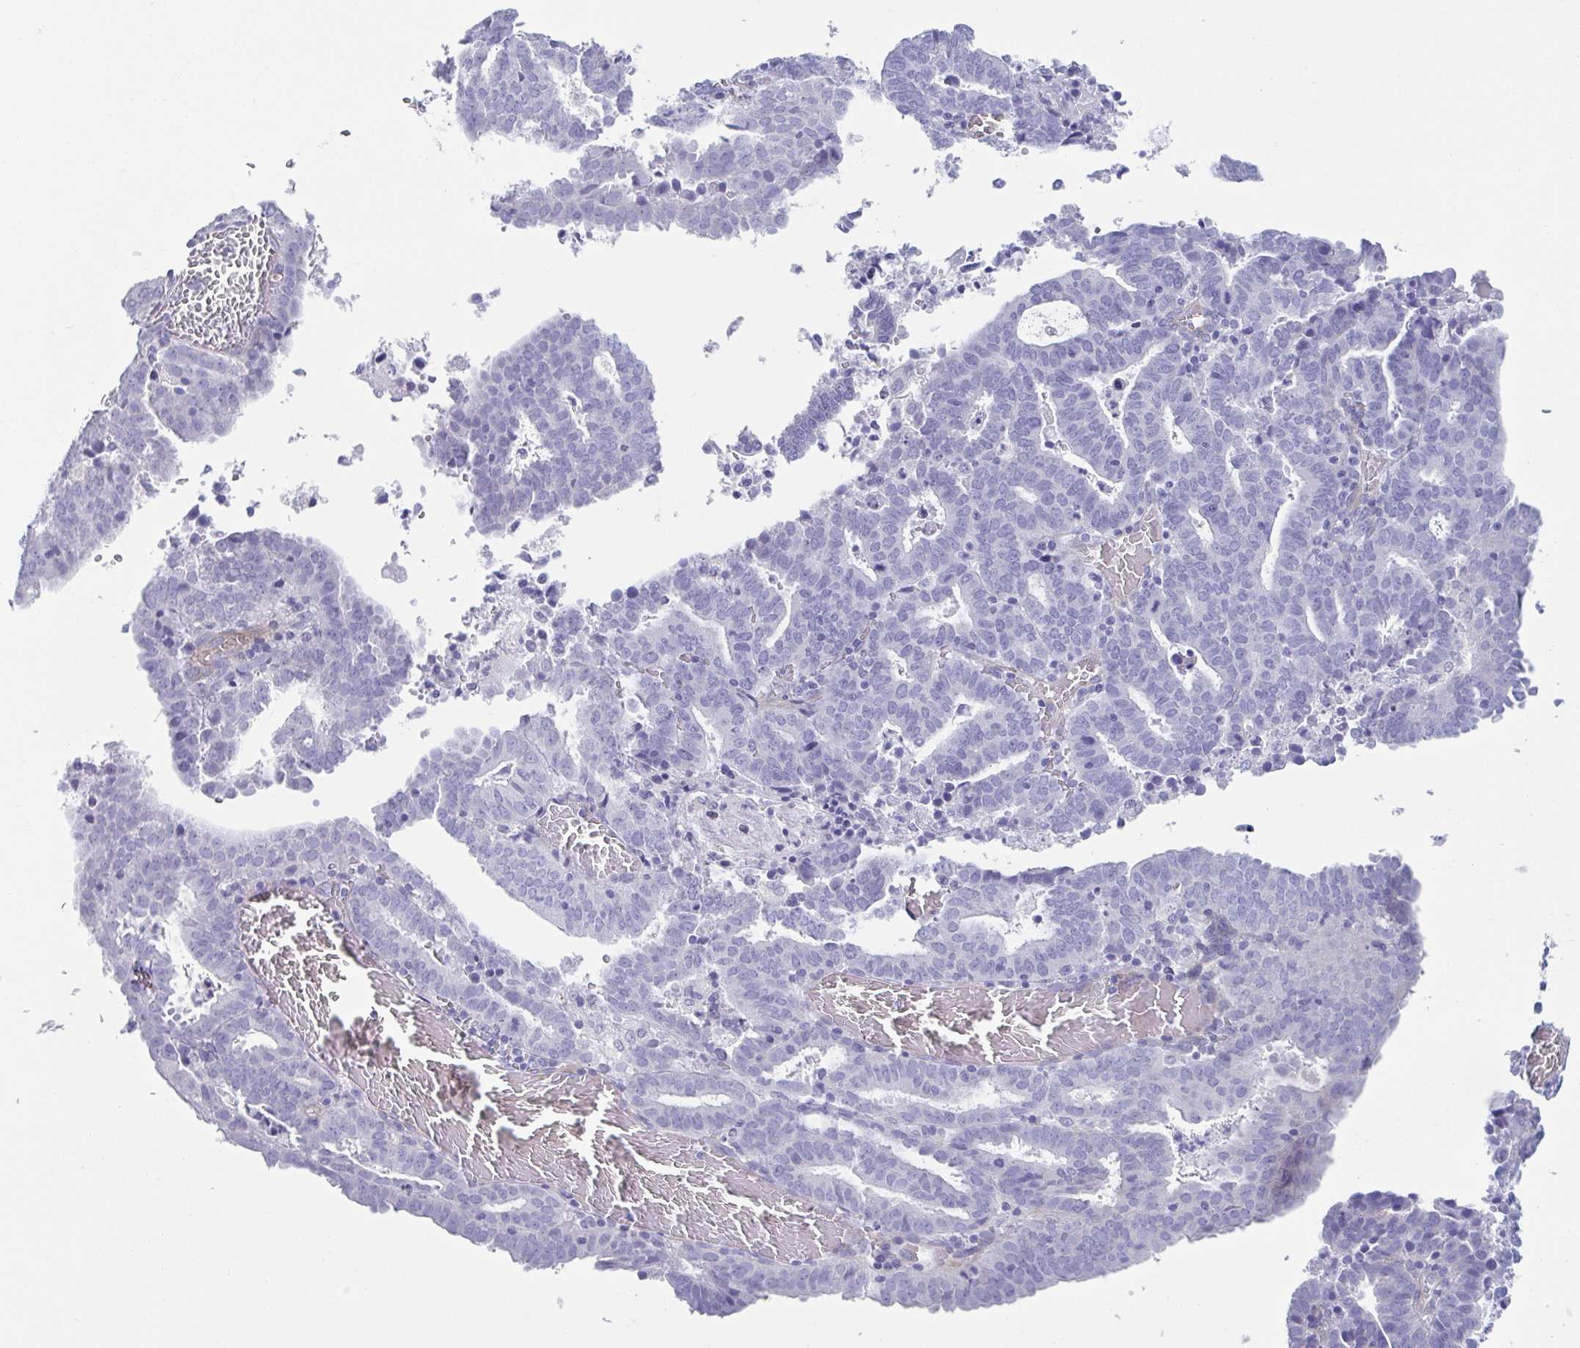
{"staining": {"intensity": "negative", "quantity": "none", "location": "none"}, "tissue": "endometrial cancer", "cell_type": "Tumor cells", "image_type": "cancer", "snomed": [{"axis": "morphology", "description": "Adenocarcinoma, NOS"}, {"axis": "topography", "description": "Uterus"}], "caption": "DAB (3,3'-diaminobenzidine) immunohistochemical staining of human adenocarcinoma (endometrial) demonstrates no significant staining in tumor cells.", "gene": "DYNC1I1", "patient": {"sex": "female", "age": 83}}